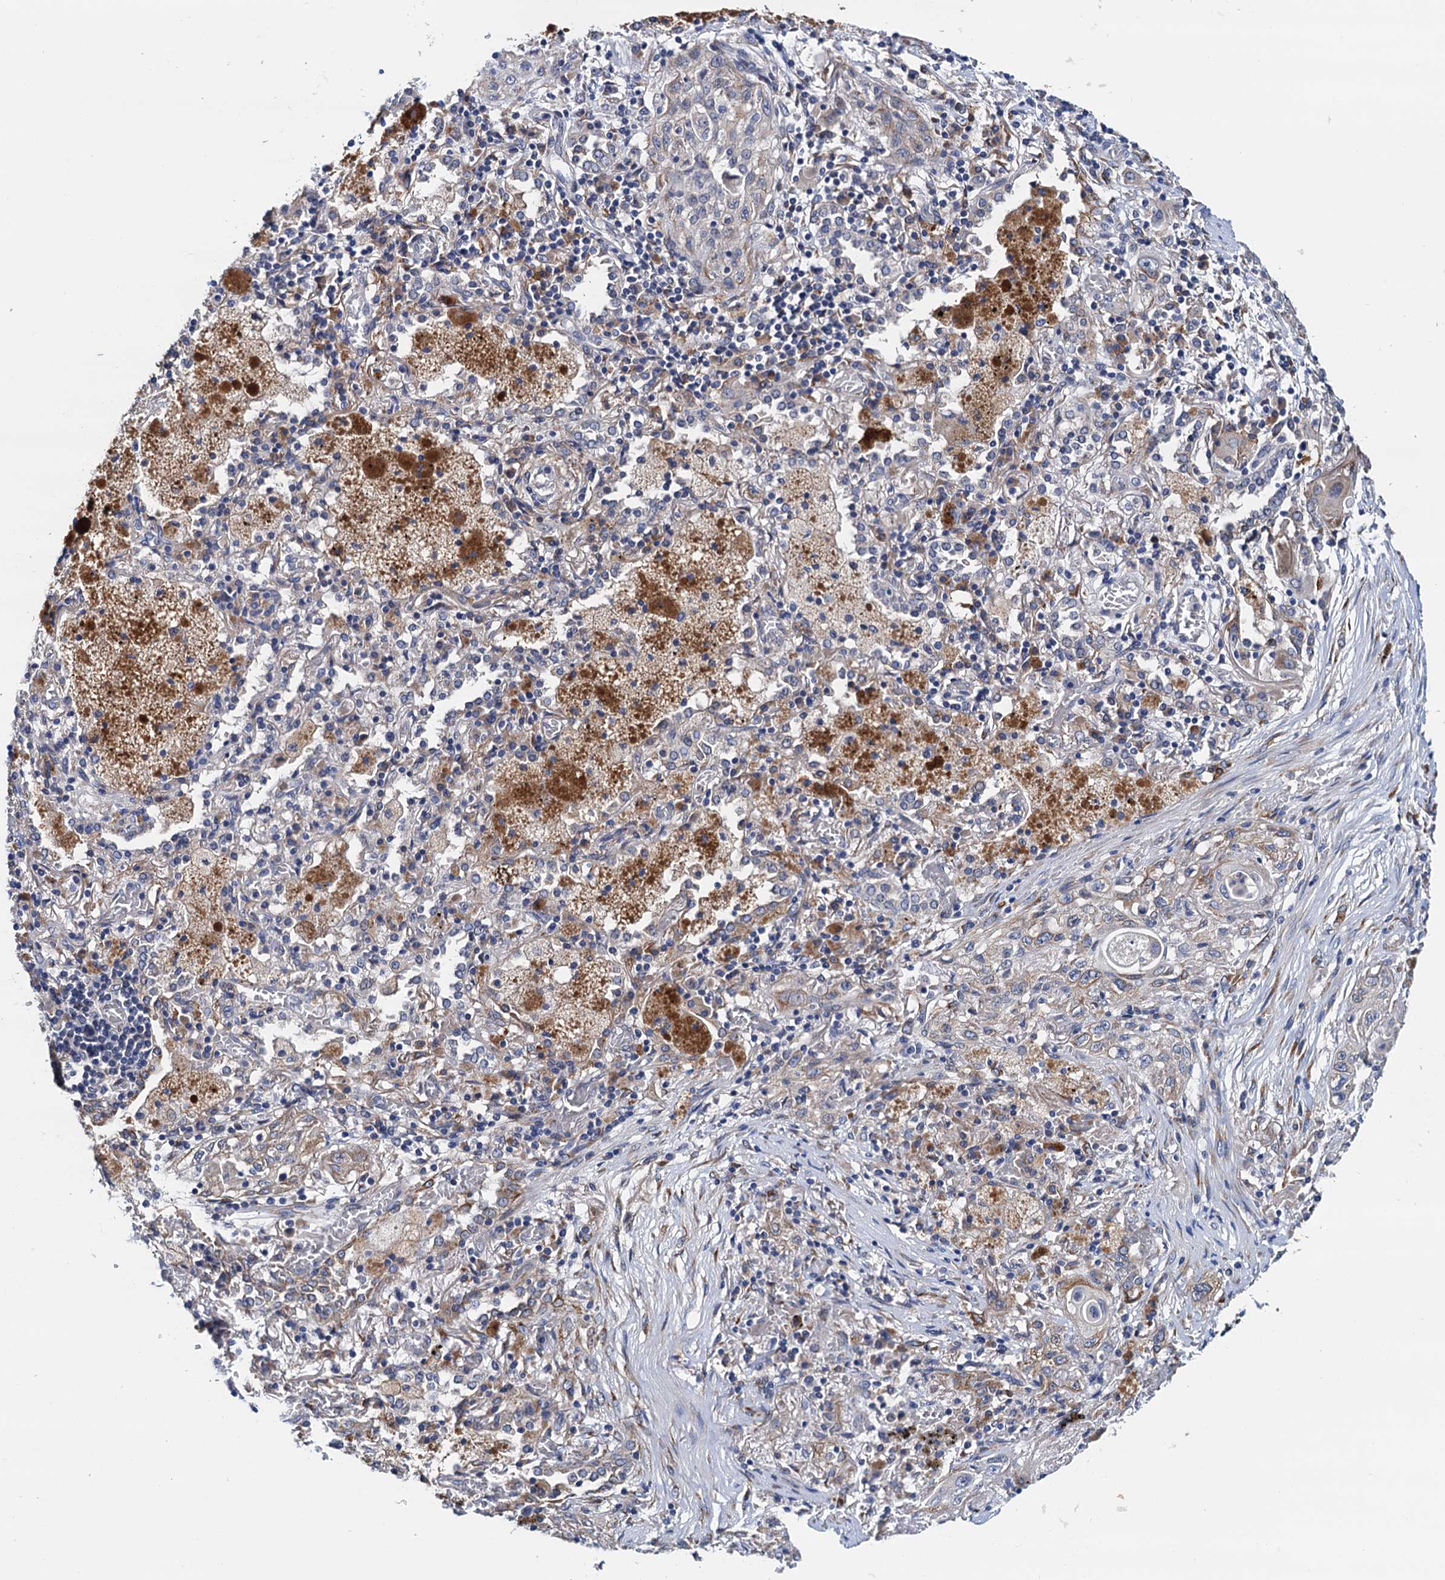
{"staining": {"intensity": "moderate", "quantity": "<25%", "location": "cytoplasmic/membranous"}, "tissue": "lung cancer", "cell_type": "Tumor cells", "image_type": "cancer", "snomed": [{"axis": "morphology", "description": "Squamous cell carcinoma, NOS"}, {"axis": "topography", "description": "Lung"}], "caption": "High-power microscopy captured an IHC image of lung cancer (squamous cell carcinoma), revealing moderate cytoplasmic/membranous staining in about <25% of tumor cells.", "gene": "RASSF9", "patient": {"sex": "female", "age": 47}}